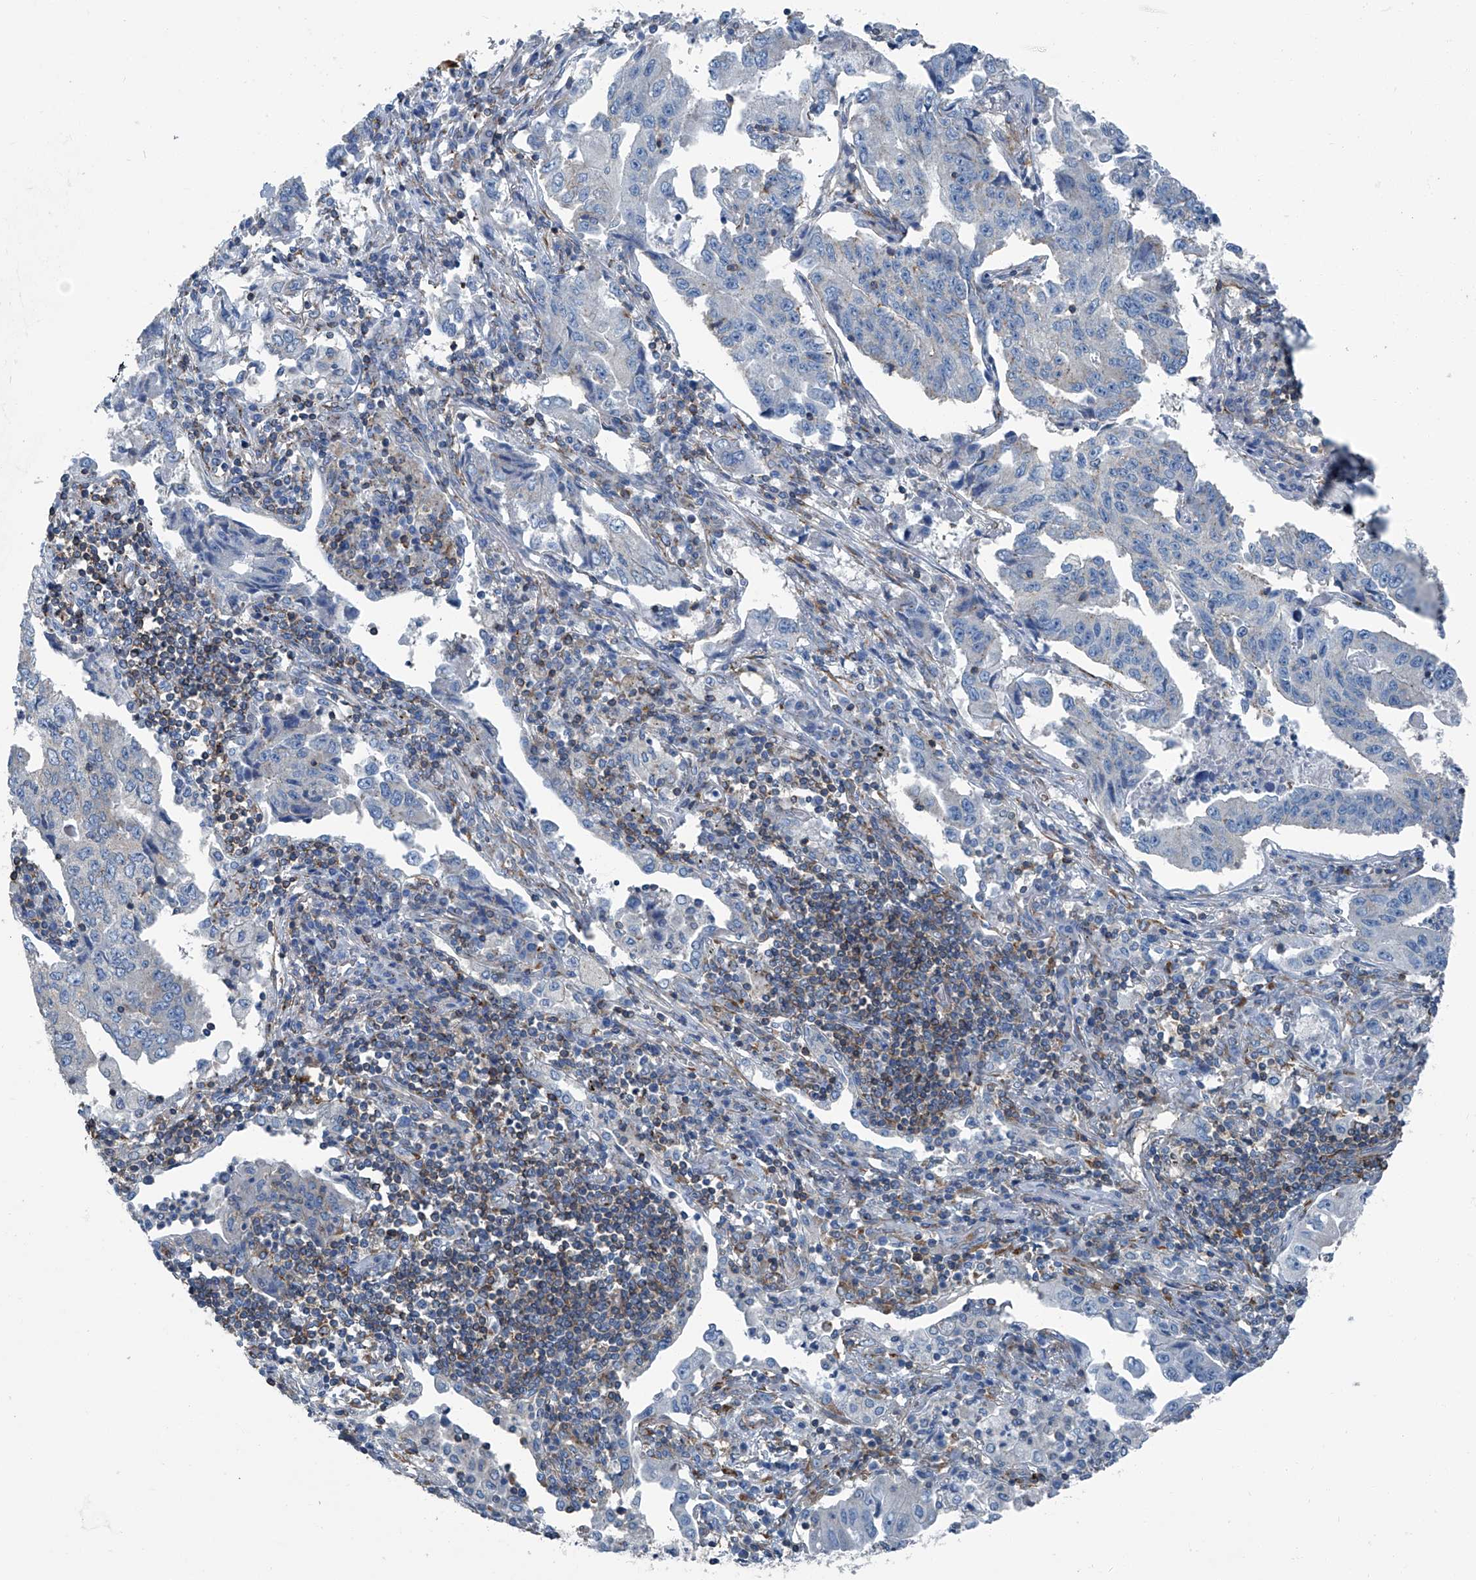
{"staining": {"intensity": "negative", "quantity": "none", "location": "none"}, "tissue": "lung cancer", "cell_type": "Tumor cells", "image_type": "cancer", "snomed": [{"axis": "morphology", "description": "Adenocarcinoma, NOS"}, {"axis": "topography", "description": "Lung"}], "caption": "Human adenocarcinoma (lung) stained for a protein using IHC displays no positivity in tumor cells.", "gene": "SEPTIN7", "patient": {"sex": "female", "age": 51}}